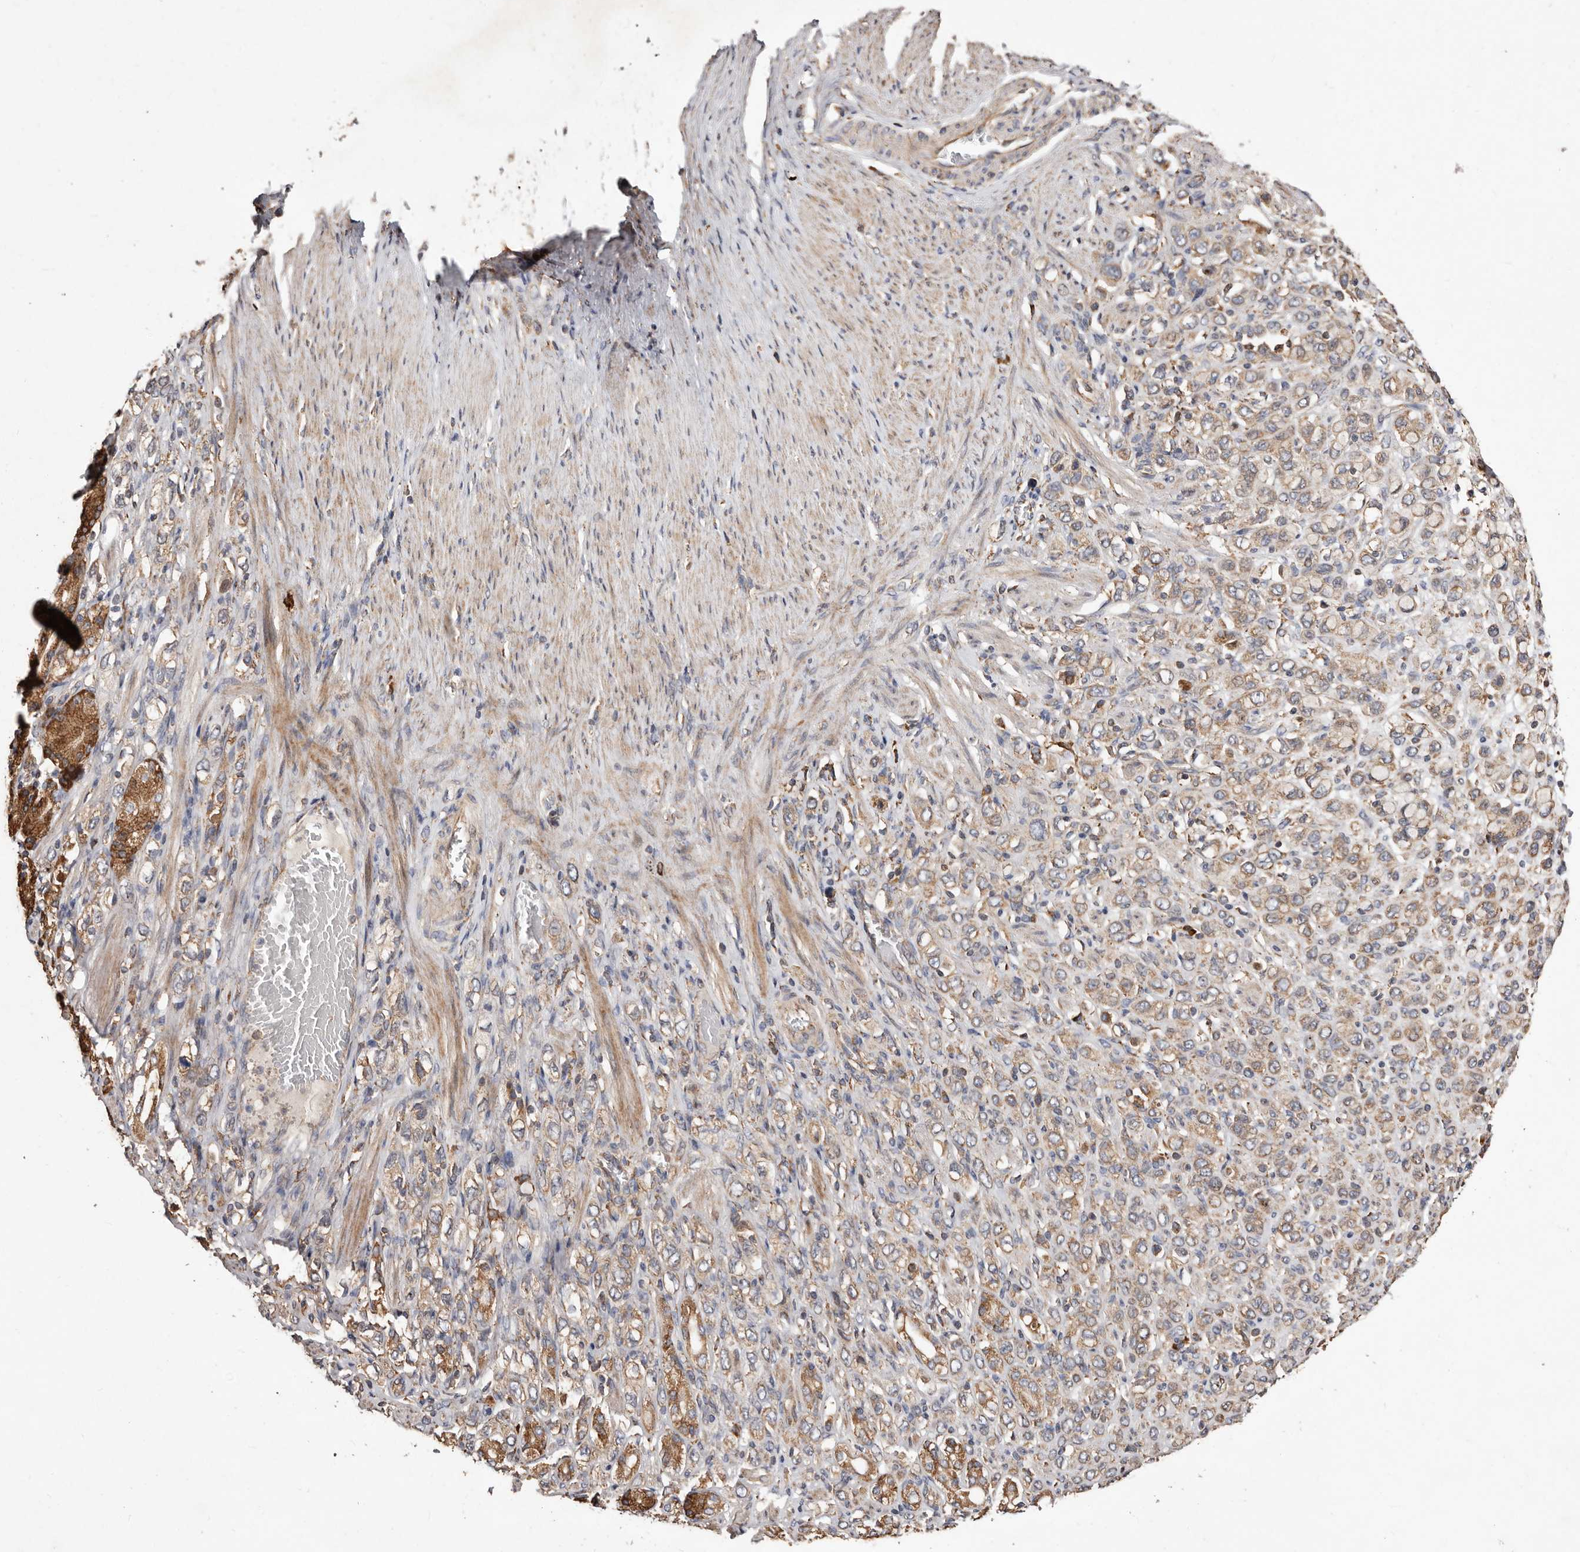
{"staining": {"intensity": "weak", "quantity": "25%-75%", "location": "cytoplasmic/membranous"}, "tissue": "stomach cancer", "cell_type": "Tumor cells", "image_type": "cancer", "snomed": [{"axis": "morphology", "description": "Adenocarcinoma, NOS"}, {"axis": "topography", "description": "Stomach"}], "caption": "Stomach cancer stained with IHC displays weak cytoplasmic/membranous positivity in approximately 25%-75% of tumor cells. The staining was performed using DAB, with brown indicating positive protein expression. Nuclei are stained blue with hematoxylin.", "gene": "STEAP2", "patient": {"sex": "female", "age": 65}}